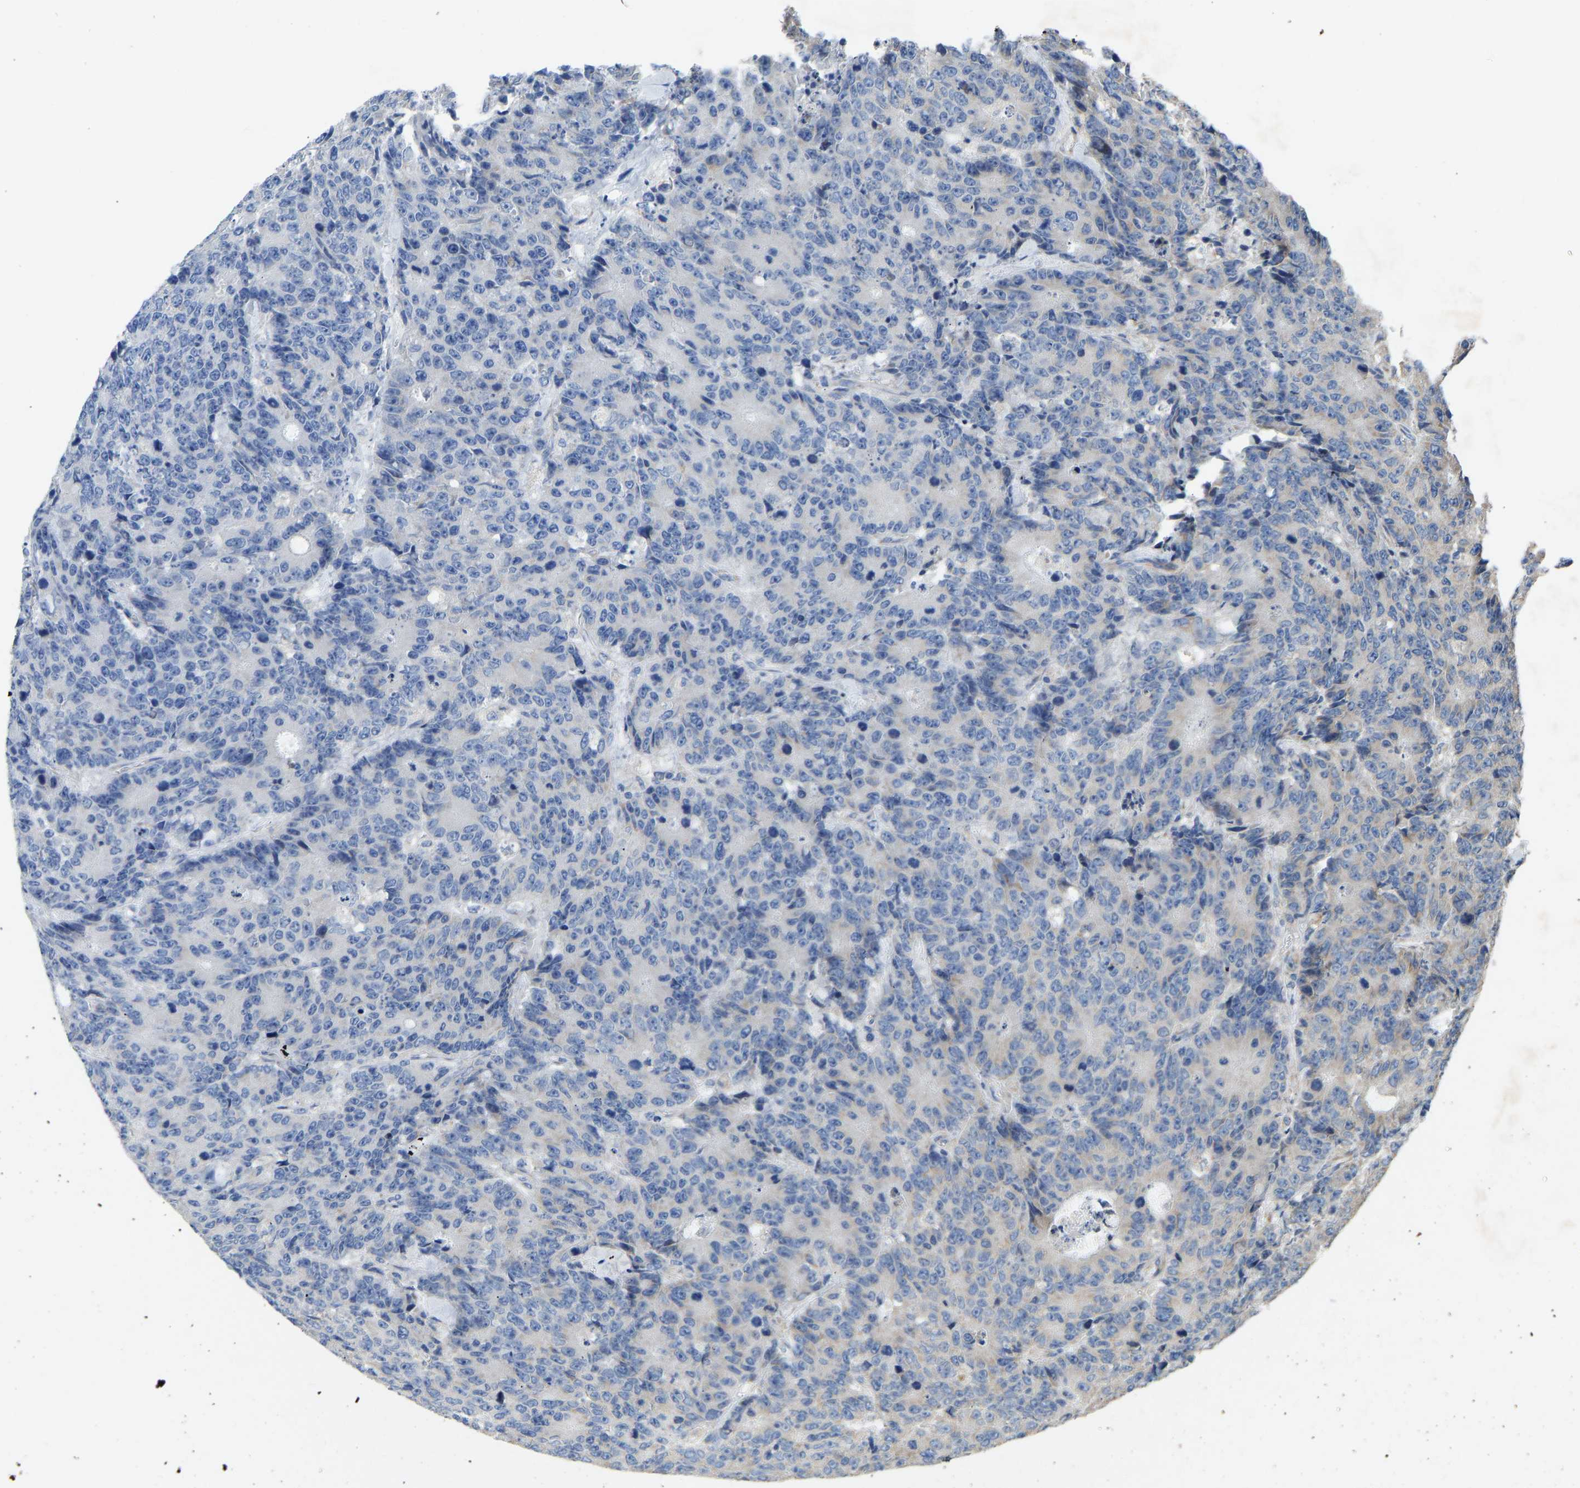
{"staining": {"intensity": "negative", "quantity": "none", "location": "none"}, "tissue": "colorectal cancer", "cell_type": "Tumor cells", "image_type": "cancer", "snomed": [{"axis": "morphology", "description": "Adenocarcinoma, NOS"}, {"axis": "topography", "description": "Colon"}], "caption": "A micrograph of human colorectal cancer (adenocarcinoma) is negative for staining in tumor cells.", "gene": "TMEM150A", "patient": {"sex": "female", "age": 86}}